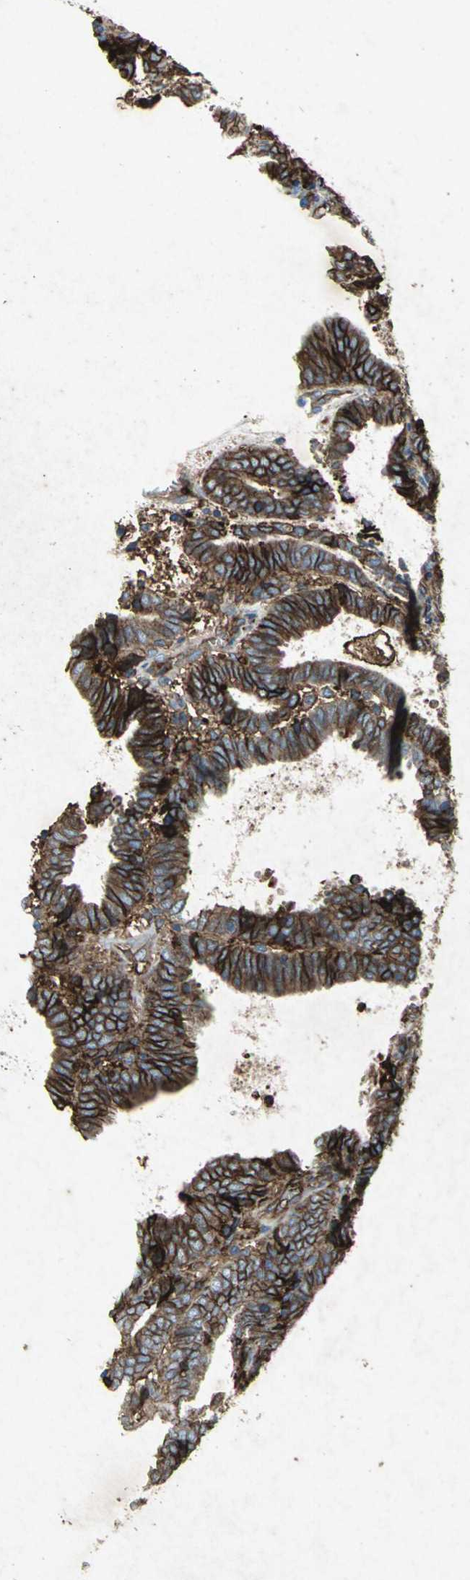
{"staining": {"intensity": "strong", "quantity": ">75%", "location": "cytoplasmic/membranous"}, "tissue": "endometrial cancer", "cell_type": "Tumor cells", "image_type": "cancer", "snomed": [{"axis": "morphology", "description": "Adenocarcinoma, NOS"}, {"axis": "topography", "description": "Uterus"}], "caption": "Immunohistochemical staining of human adenocarcinoma (endometrial) reveals strong cytoplasmic/membranous protein staining in approximately >75% of tumor cells.", "gene": "CCR6", "patient": {"sex": "female", "age": 83}}